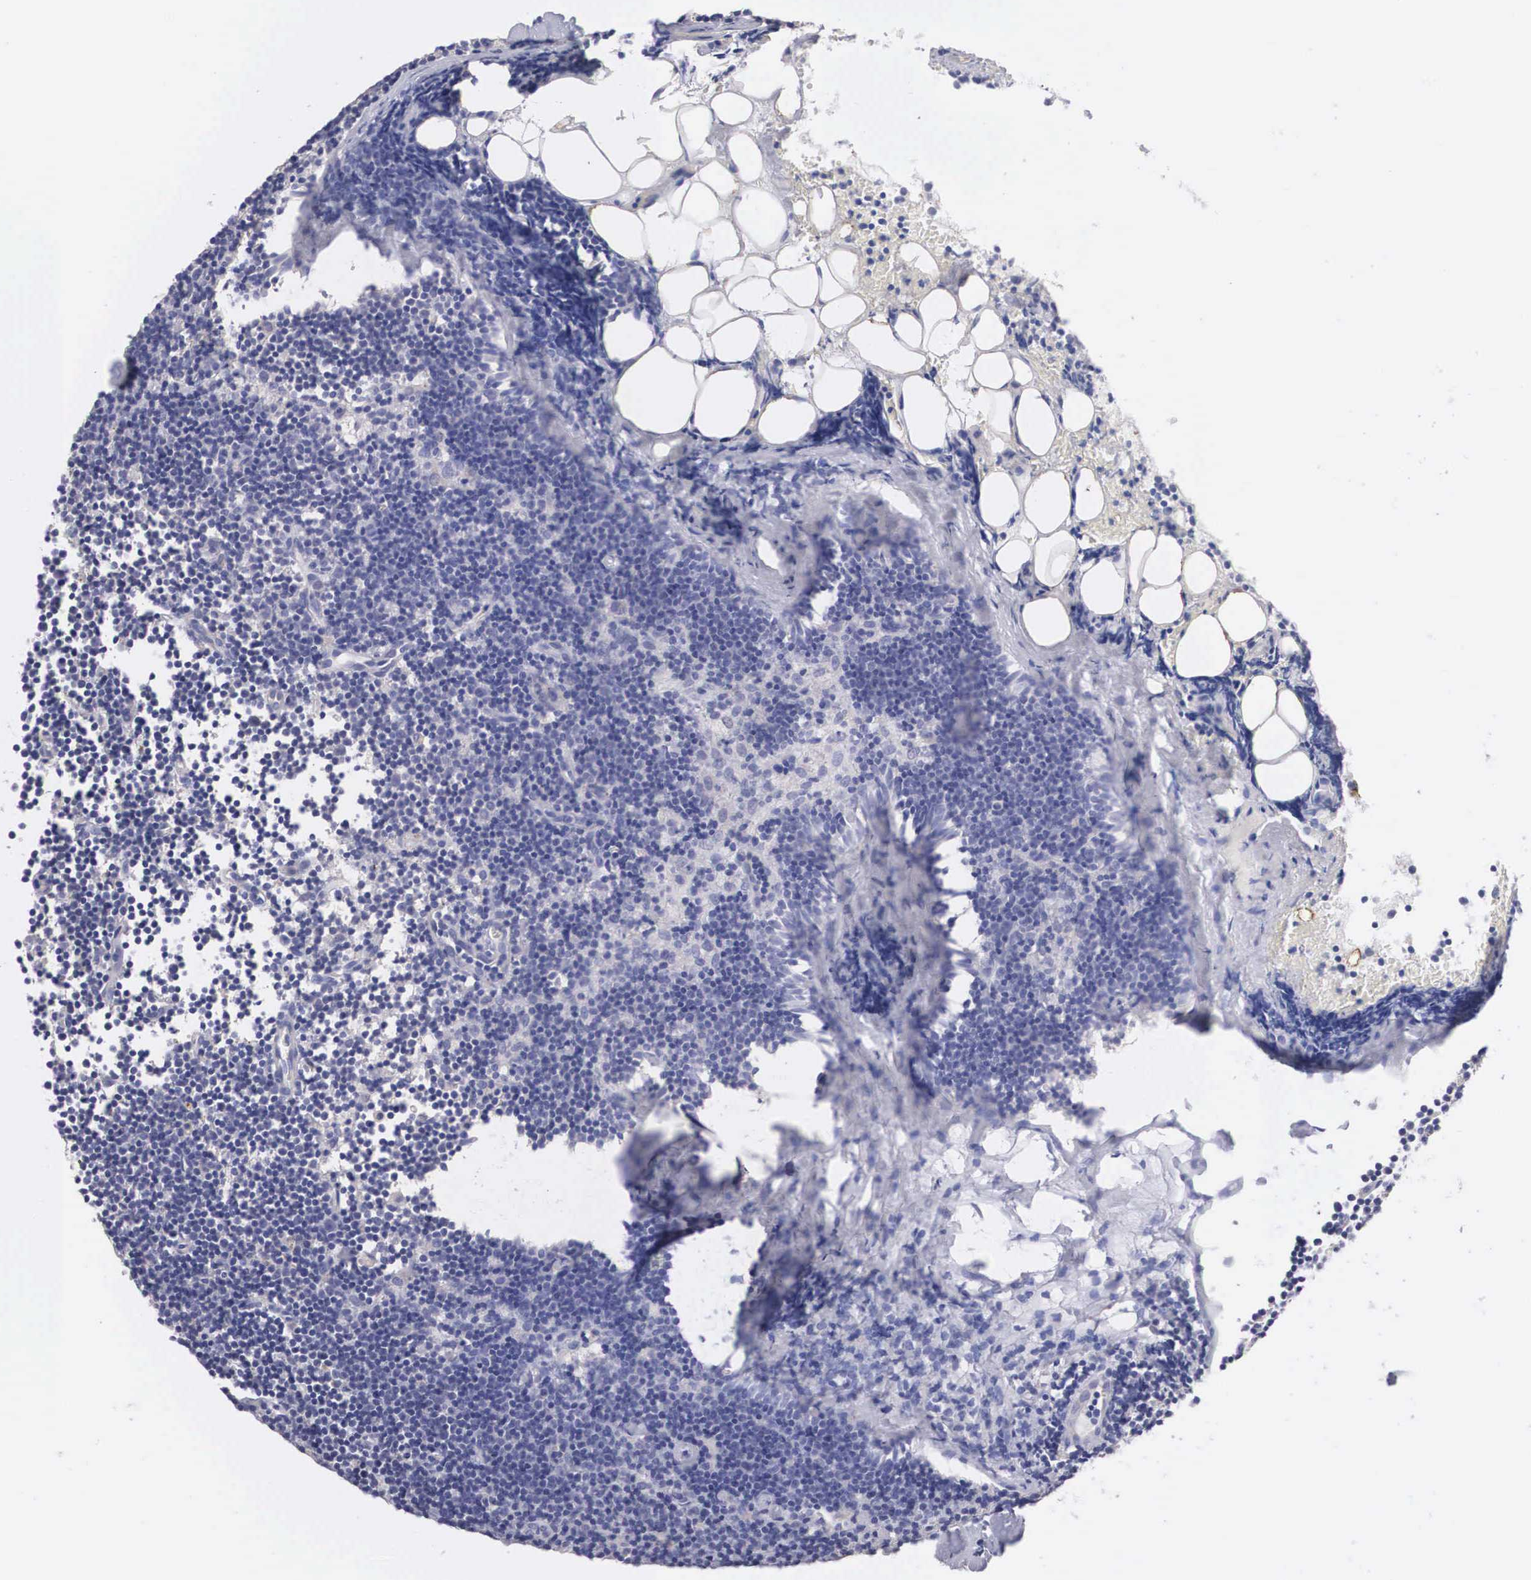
{"staining": {"intensity": "negative", "quantity": "none", "location": "none"}, "tissue": "lymphoma", "cell_type": "Tumor cells", "image_type": "cancer", "snomed": [{"axis": "morphology", "description": "Malignant lymphoma, non-Hodgkin's type, Low grade"}, {"axis": "topography", "description": "Lymph node"}], "caption": "Immunohistochemical staining of human low-grade malignant lymphoma, non-Hodgkin's type displays no significant staining in tumor cells. Brightfield microscopy of immunohistochemistry stained with DAB (3,3'-diaminobenzidine) (brown) and hematoxylin (blue), captured at high magnification.", "gene": "ABHD4", "patient": {"sex": "male", "age": 57}}